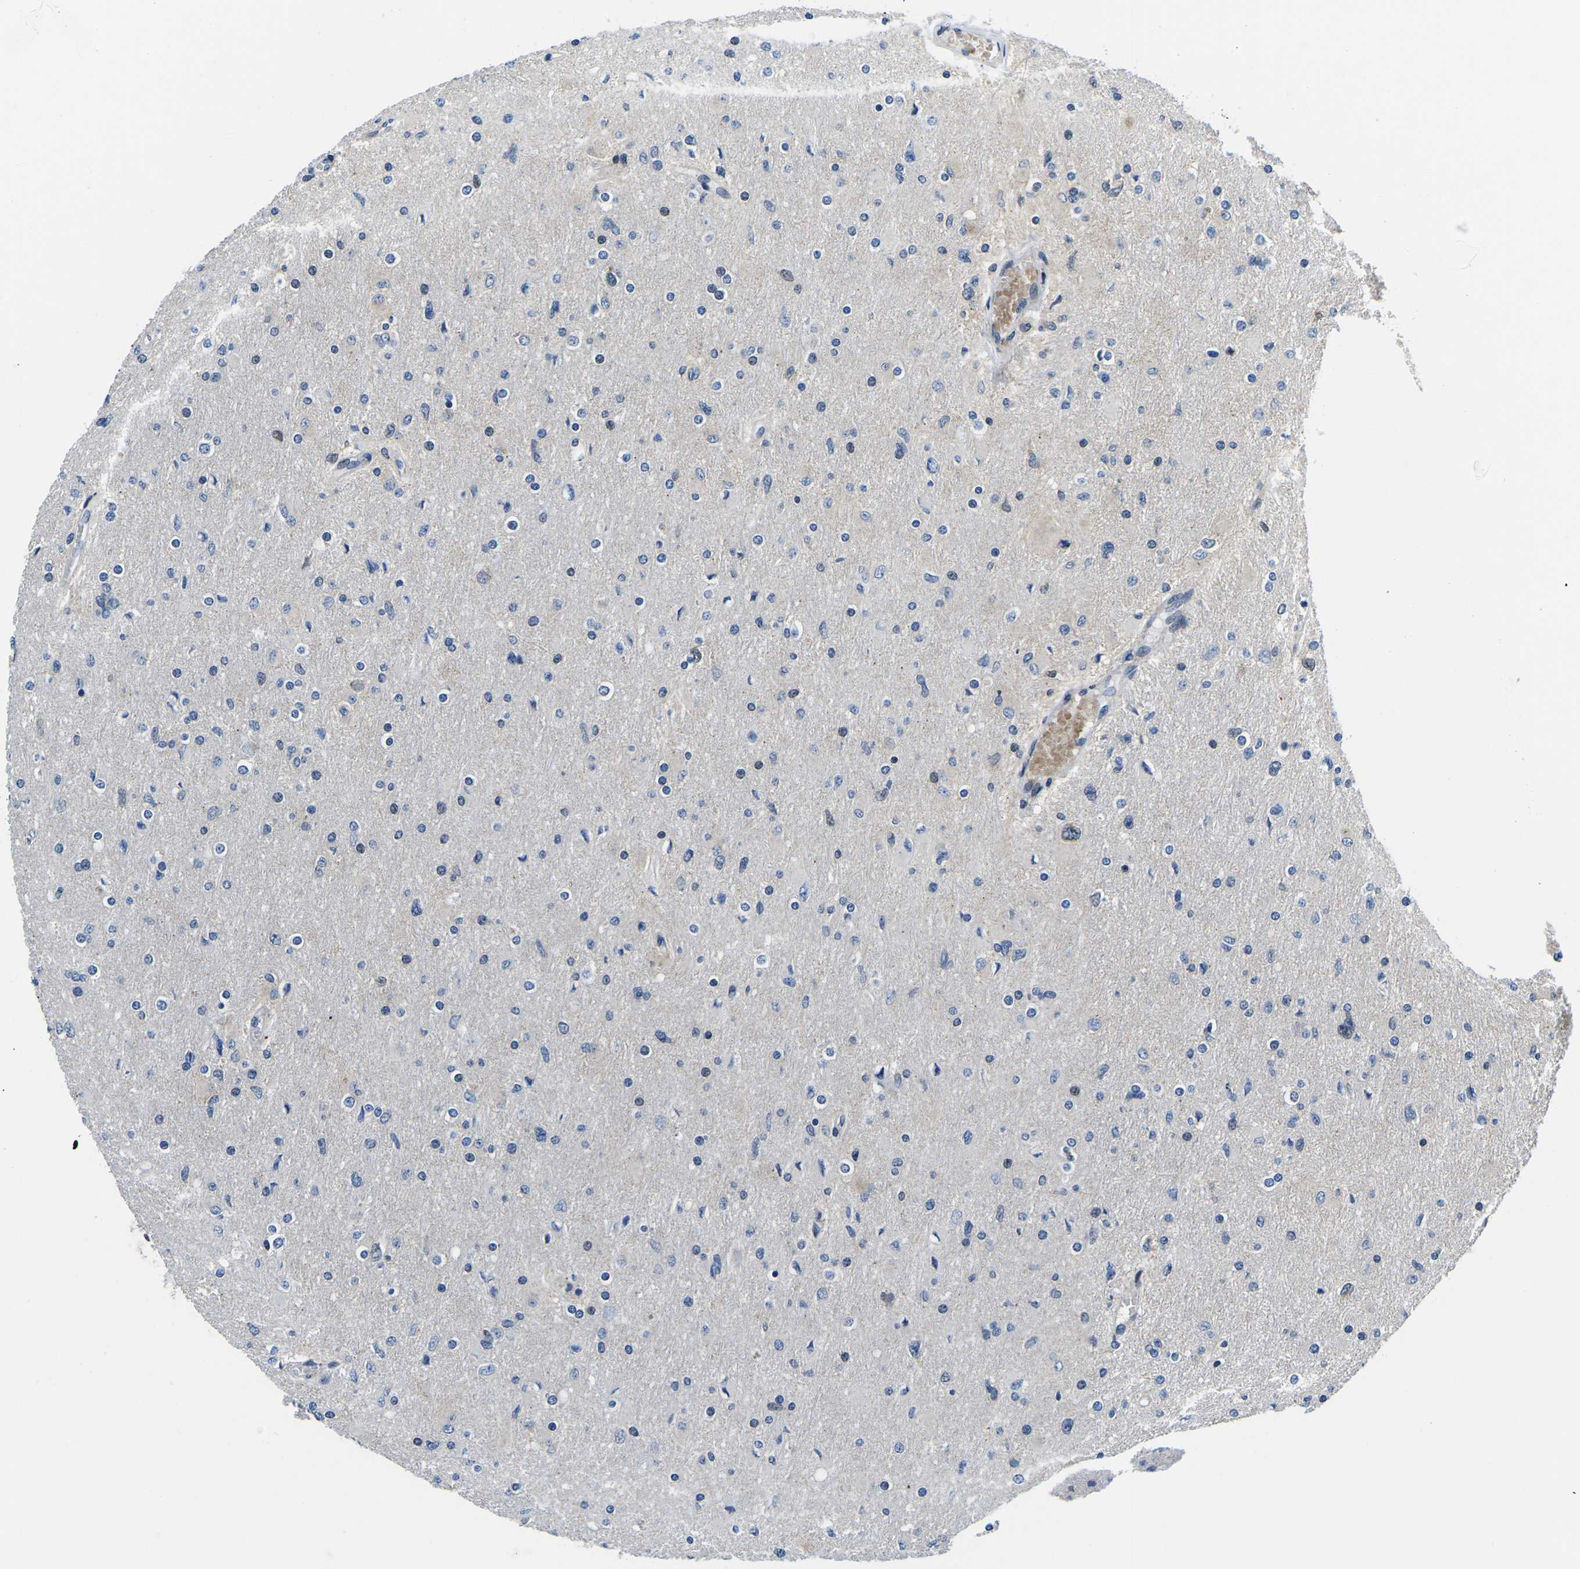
{"staining": {"intensity": "negative", "quantity": "none", "location": "none"}, "tissue": "glioma", "cell_type": "Tumor cells", "image_type": "cancer", "snomed": [{"axis": "morphology", "description": "Glioma, malignant, High grade"}, {"axis": "topography", "description": "Cerebral cortex"}], "caption": "A high-resolution histopathology image shows IHC staining of glioma, which displays no significant positivity in tumor cells. (DAB (3,3'-diaminobenzidine) immunohistochemistry visualized using brightfield microscopy, high magnification).", "gene": "EIF4E", "patient": {"sex": "female", "age": 36}}